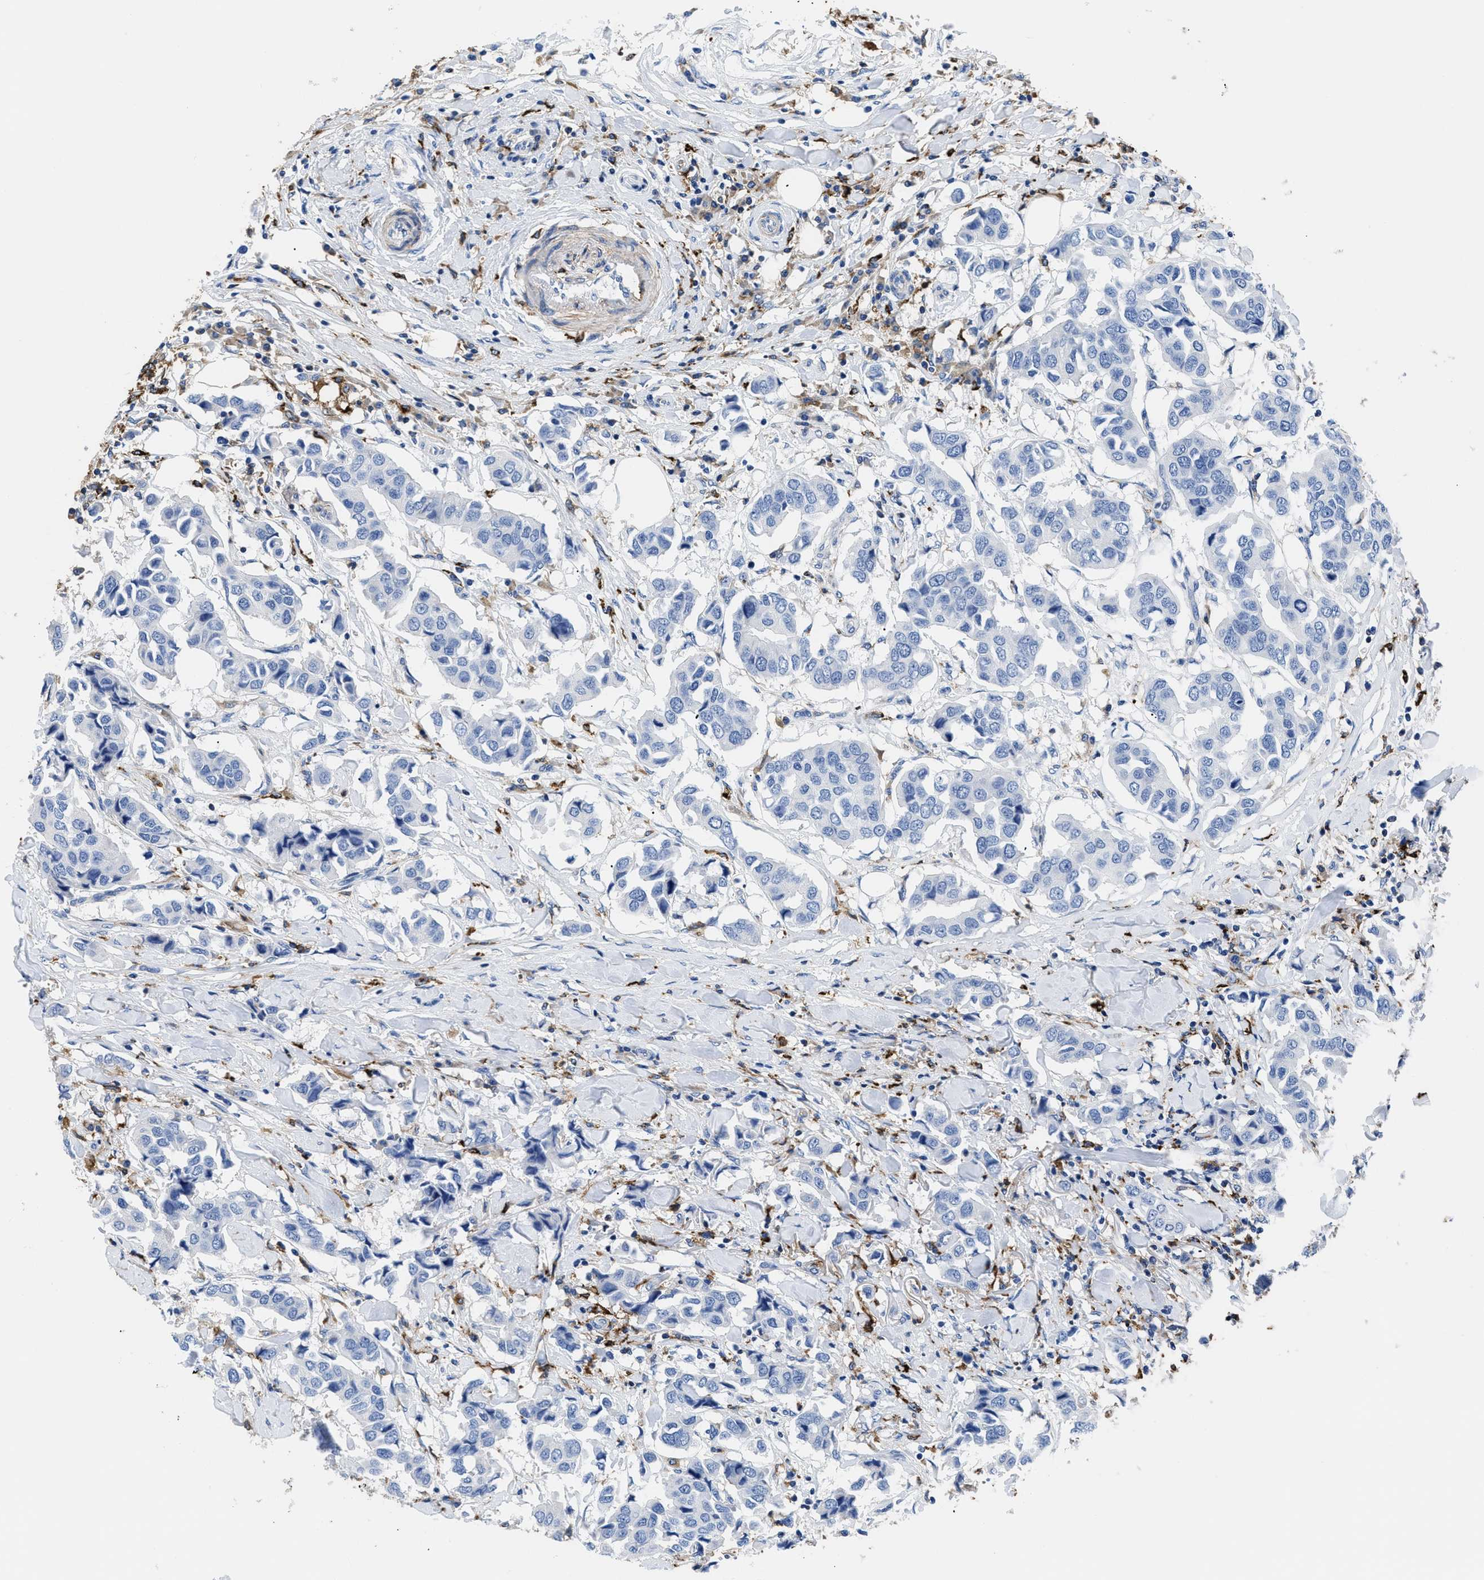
{"staining": {"intensity": "negative", "quantity": "none", "location": "none"}, "tissue": "breast cancer", "cell_type": "Tumor cells", "image_type": "cancer", "snomed": [{"axis": "morphology", "description": "Duct carcinoma"}, {"axis": "topography", "description": "Breast"}], "caption": "An image of human breast intraductal carcinoma is negative for staining in tumor cells. (DAB immunohistochemistry, high magnification).", "gene": "HLA-DPA1", "patient": {"sex": "female", "age": 80}}